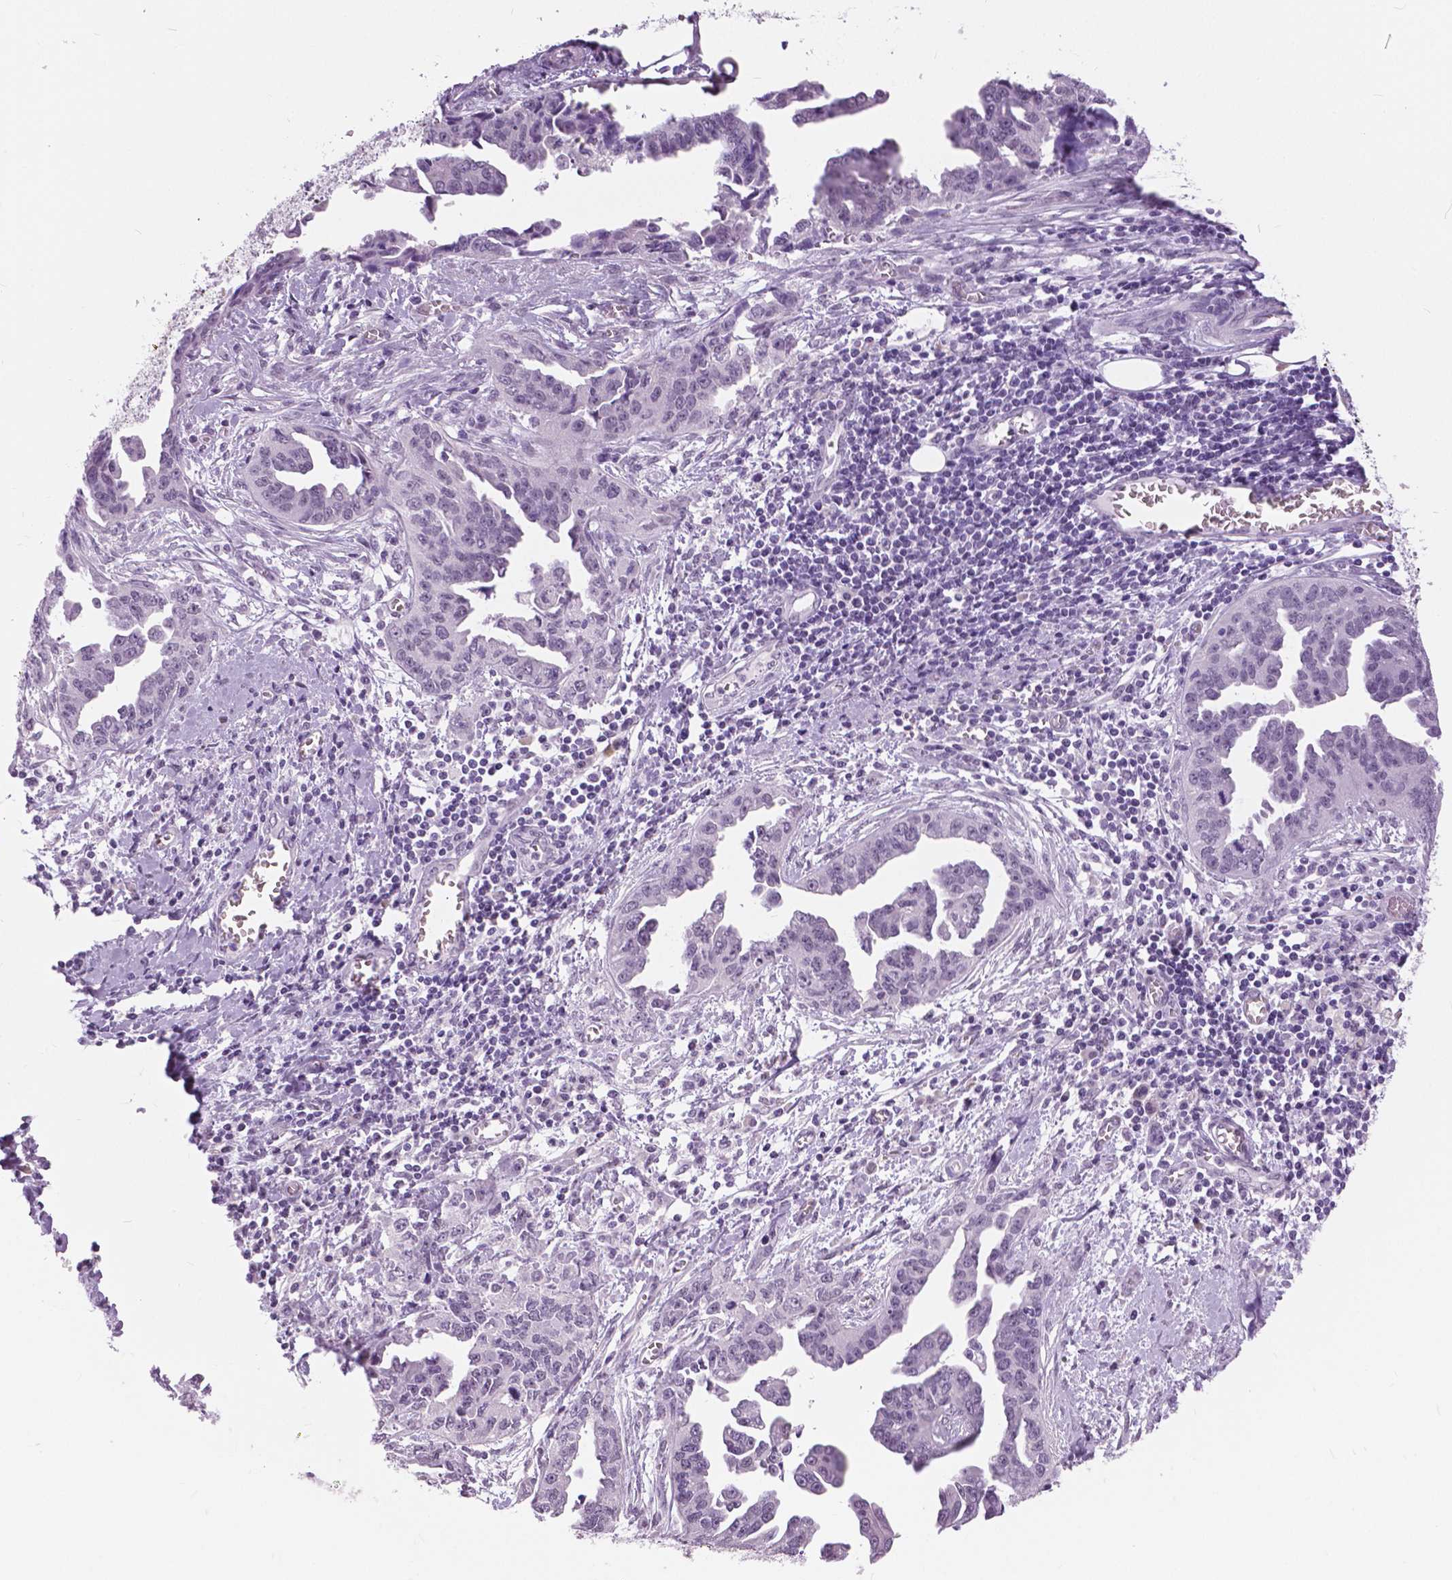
{"staining": {"intensity": "negative", "quantity": "none", "location": "none"}, "tissue": "ovarian cancer", "cell_type": "Tumor cells", "image_type": "cancer", "snomed": [{"axis": "morphology", "description": "Cystadenocarcinoma, serous, NOS"}, {"axis": "topography", "description": "Ovary"}], "caption": "Immunohistochemistry (IHC) of ovarian serous cystadenocarcinoma reveals no staining in tumor cells. Brightfield microscopy of immunohistochemistry stained with DAB (3,3'-diaminobenzidine) (brown) and hematoxylin (blue), captured at high magnification.", "gene": "MYOM1", "patient": {"sex": "female", "age": 75}}